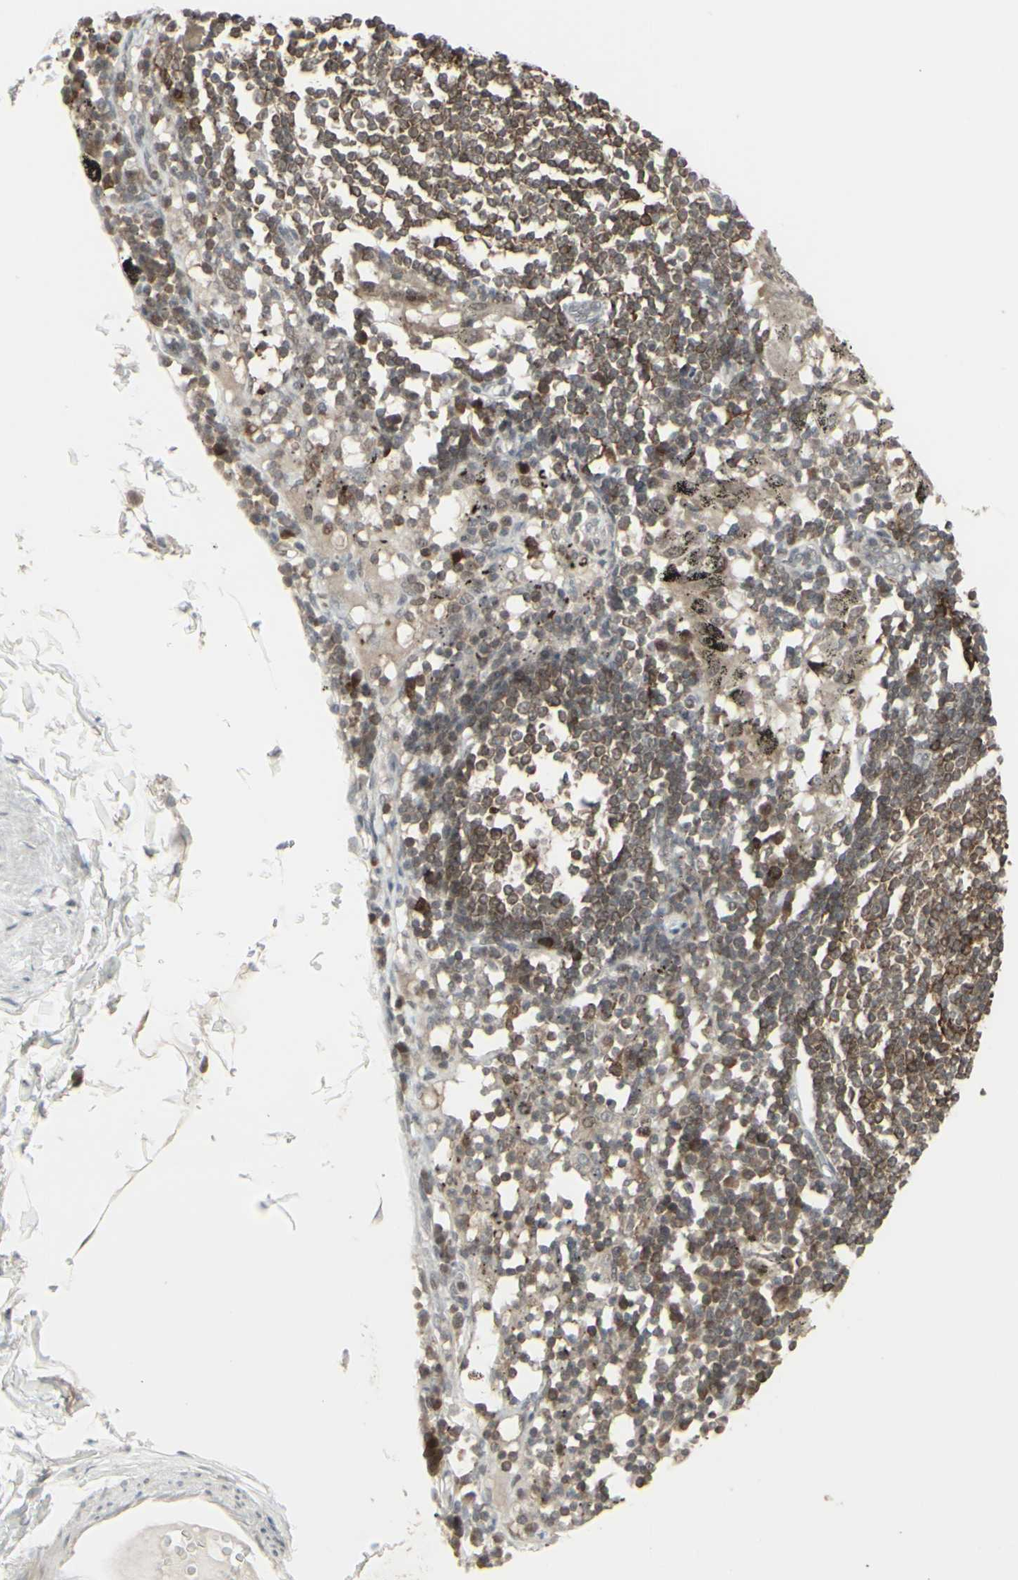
{"staining": {"intensity": "negative", "quantity": "none", "location": "none"}, "tissue": "adipose tissue", "cell_type": "Adipocytes", "image_type": "normal", "snomed": [{"axis": "morphology", "description": "Normal tissue, NOS"}, {"axis": "topography", "description": "Cartilage tissue"}, {"axis": "topography", "description": "Bronchus"}], "caption": "This micrograph is of normal adipose tissue stained with IHC to label a protein in brown with the nuclei are counter-stained blue. There is no expression in adipocytes.", "gene": "SAMSN1", "patient": {"sex": "female", "age": 73}}